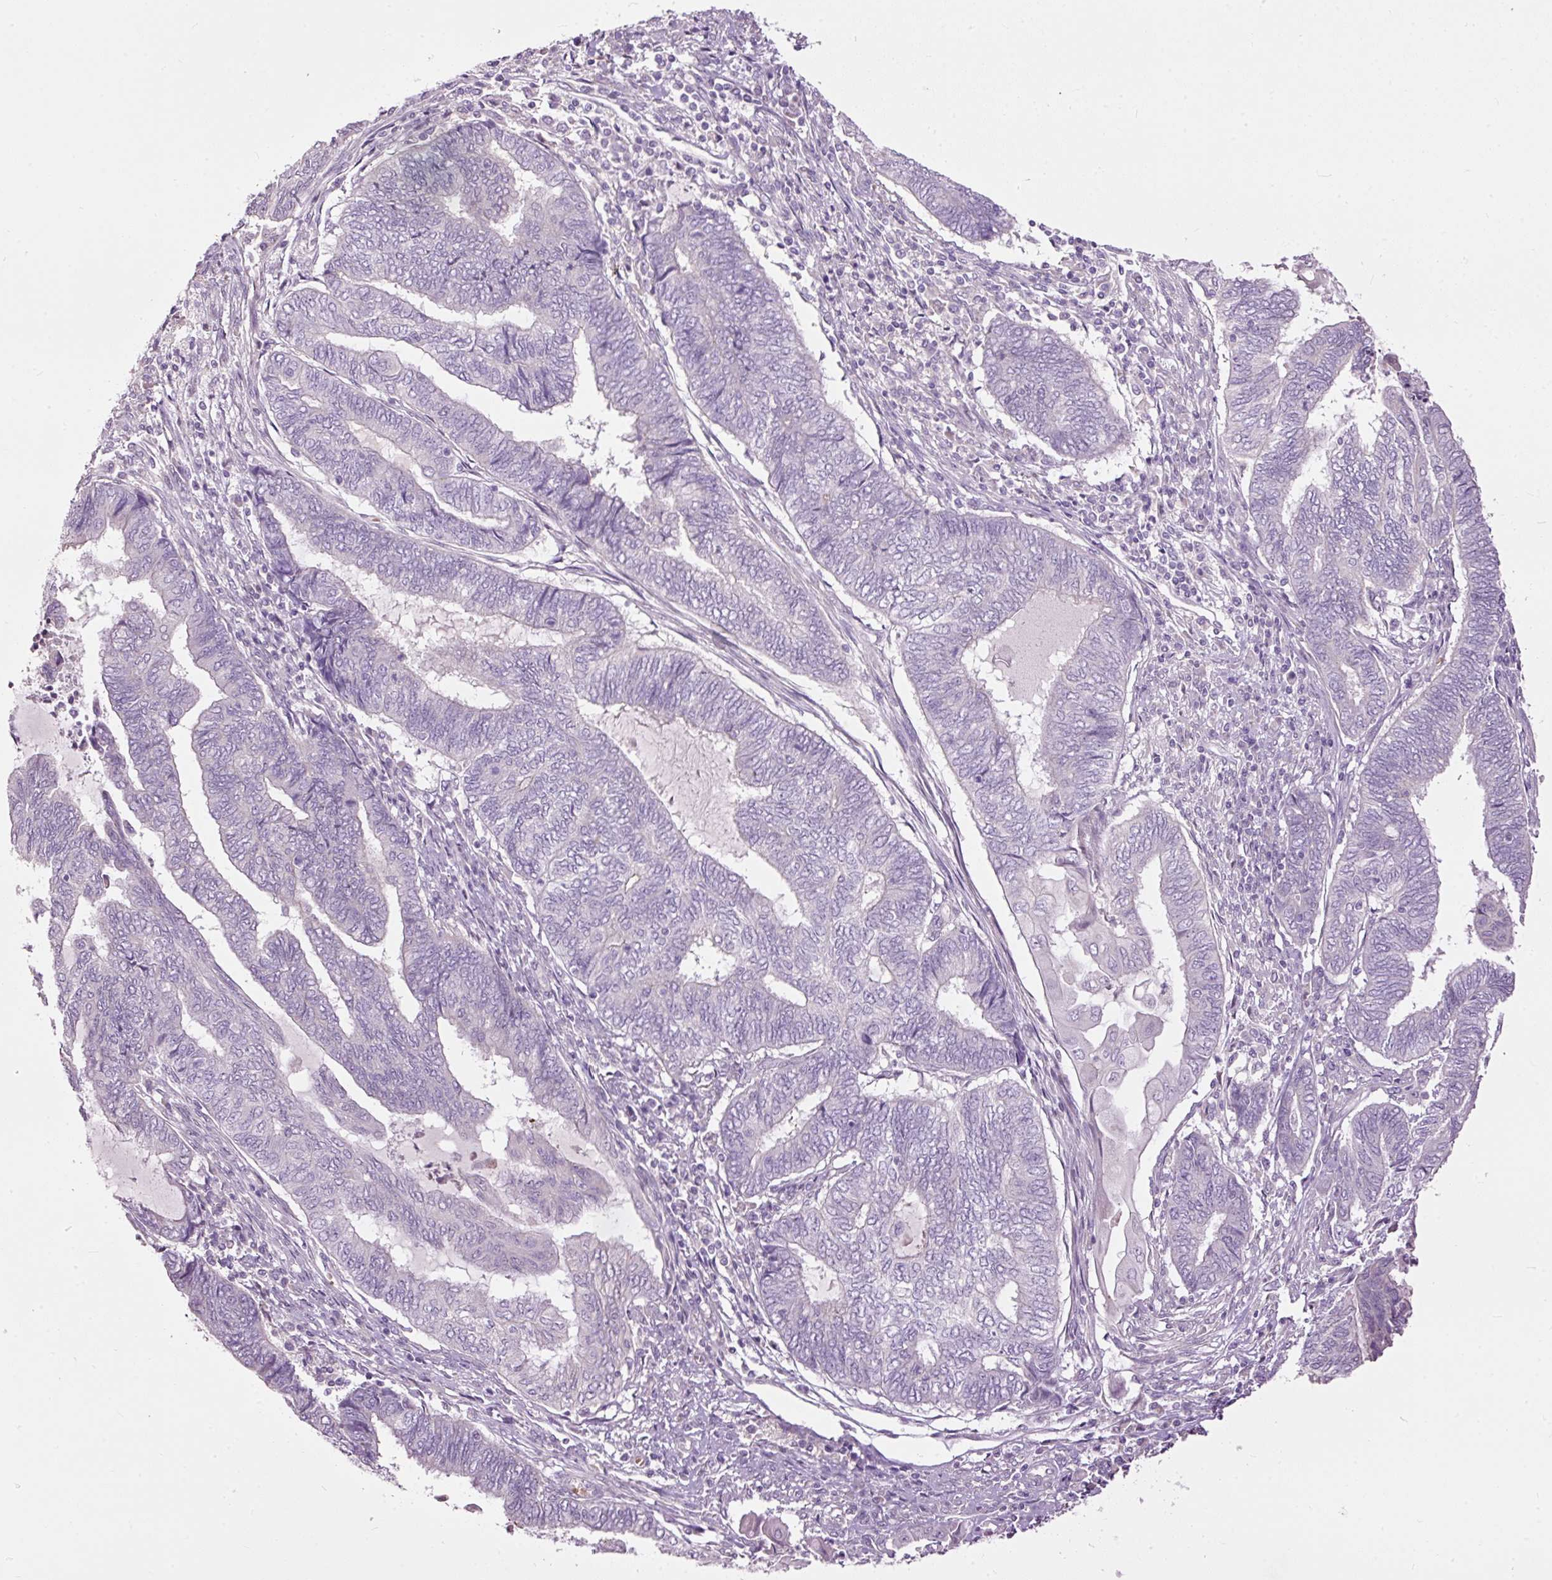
{"staining": {"intensity": "negative", "quantity": "none", "location": "none"}, "tissue": "endometrial cancer", "cell_type": "Tumor cells", "image_type": "cancer", "snomed": [{"axis": "morphology", "description": "Adenocarcinoma, NOS"}, {"axis": "topography", "description": "Uterus"}, {"axis": "topography", "description": "Endometrium"}], "caption": "Tumor cells show no significant staining in adenocarcinoma (endometrial). Nuclei are stained in blue.", "gene": "FCRL4", "patient": {"sex": "female", "age": 70}}